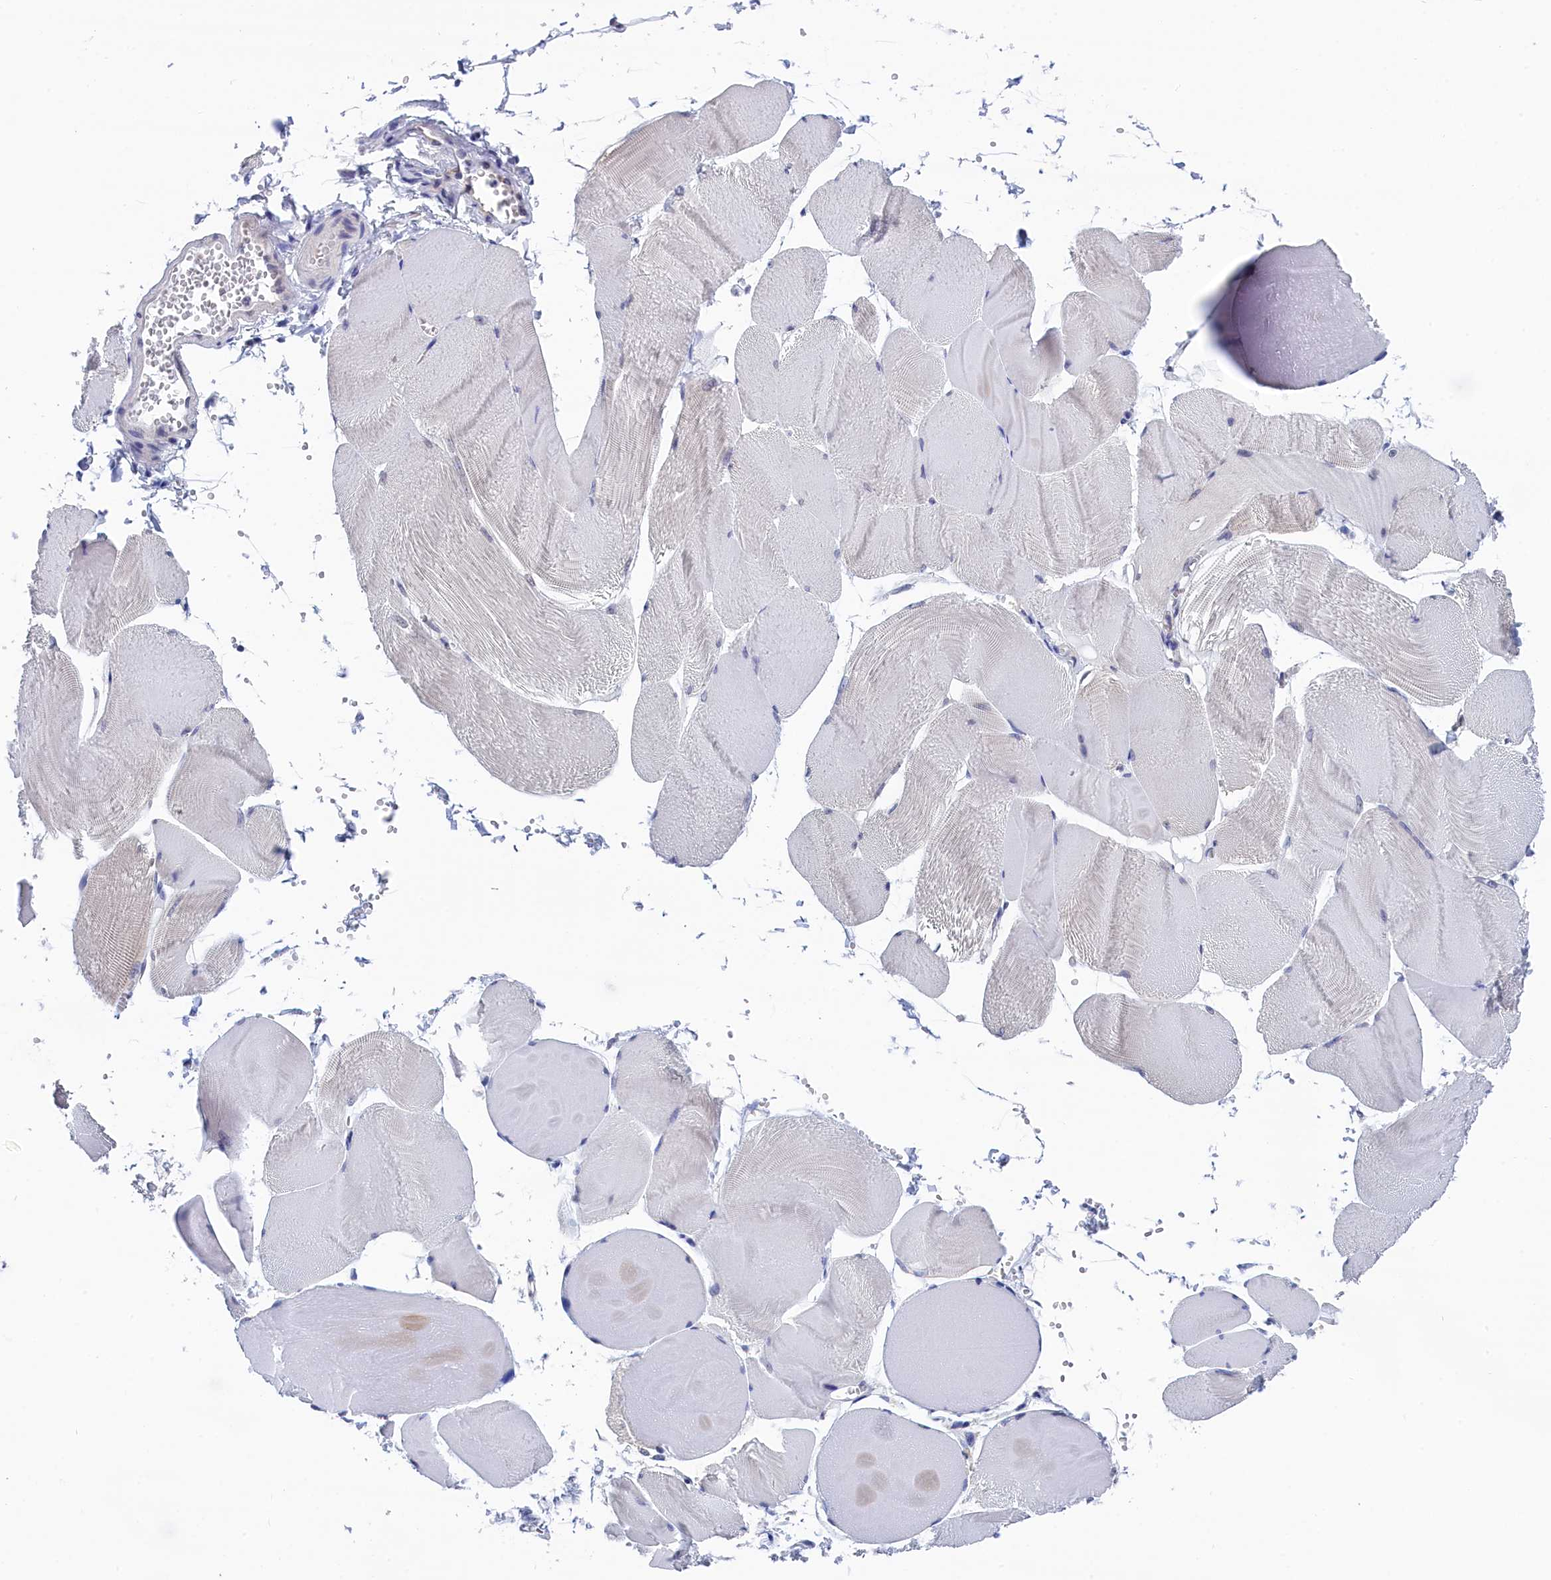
{"staining": {"intensity": "negative", "quantity": "none", "location": "none"}, "tissue": "skeletal muscle", "cell_type": "Myocytes", "image_type": "normal", "snomed": [{"axis": "morphology", "description": "Normal tissue, NOS"}, {"axis": "morphology", "description": "Basal cell carcinoma"}, {"axis": "topography", "description": "Skeletal muscle"}], "caption": "This is a image of immunohistochemistry staining of benign skeletal muscle, which shows no expression in myocytes. The staining was performed using DAB to visualize the protein expression in brown, while the nuclei were stained in blue with hematoxylin (Magnification: 20x).", "gene": "PGP", "patient": {"sex": "female", "age": 64}}